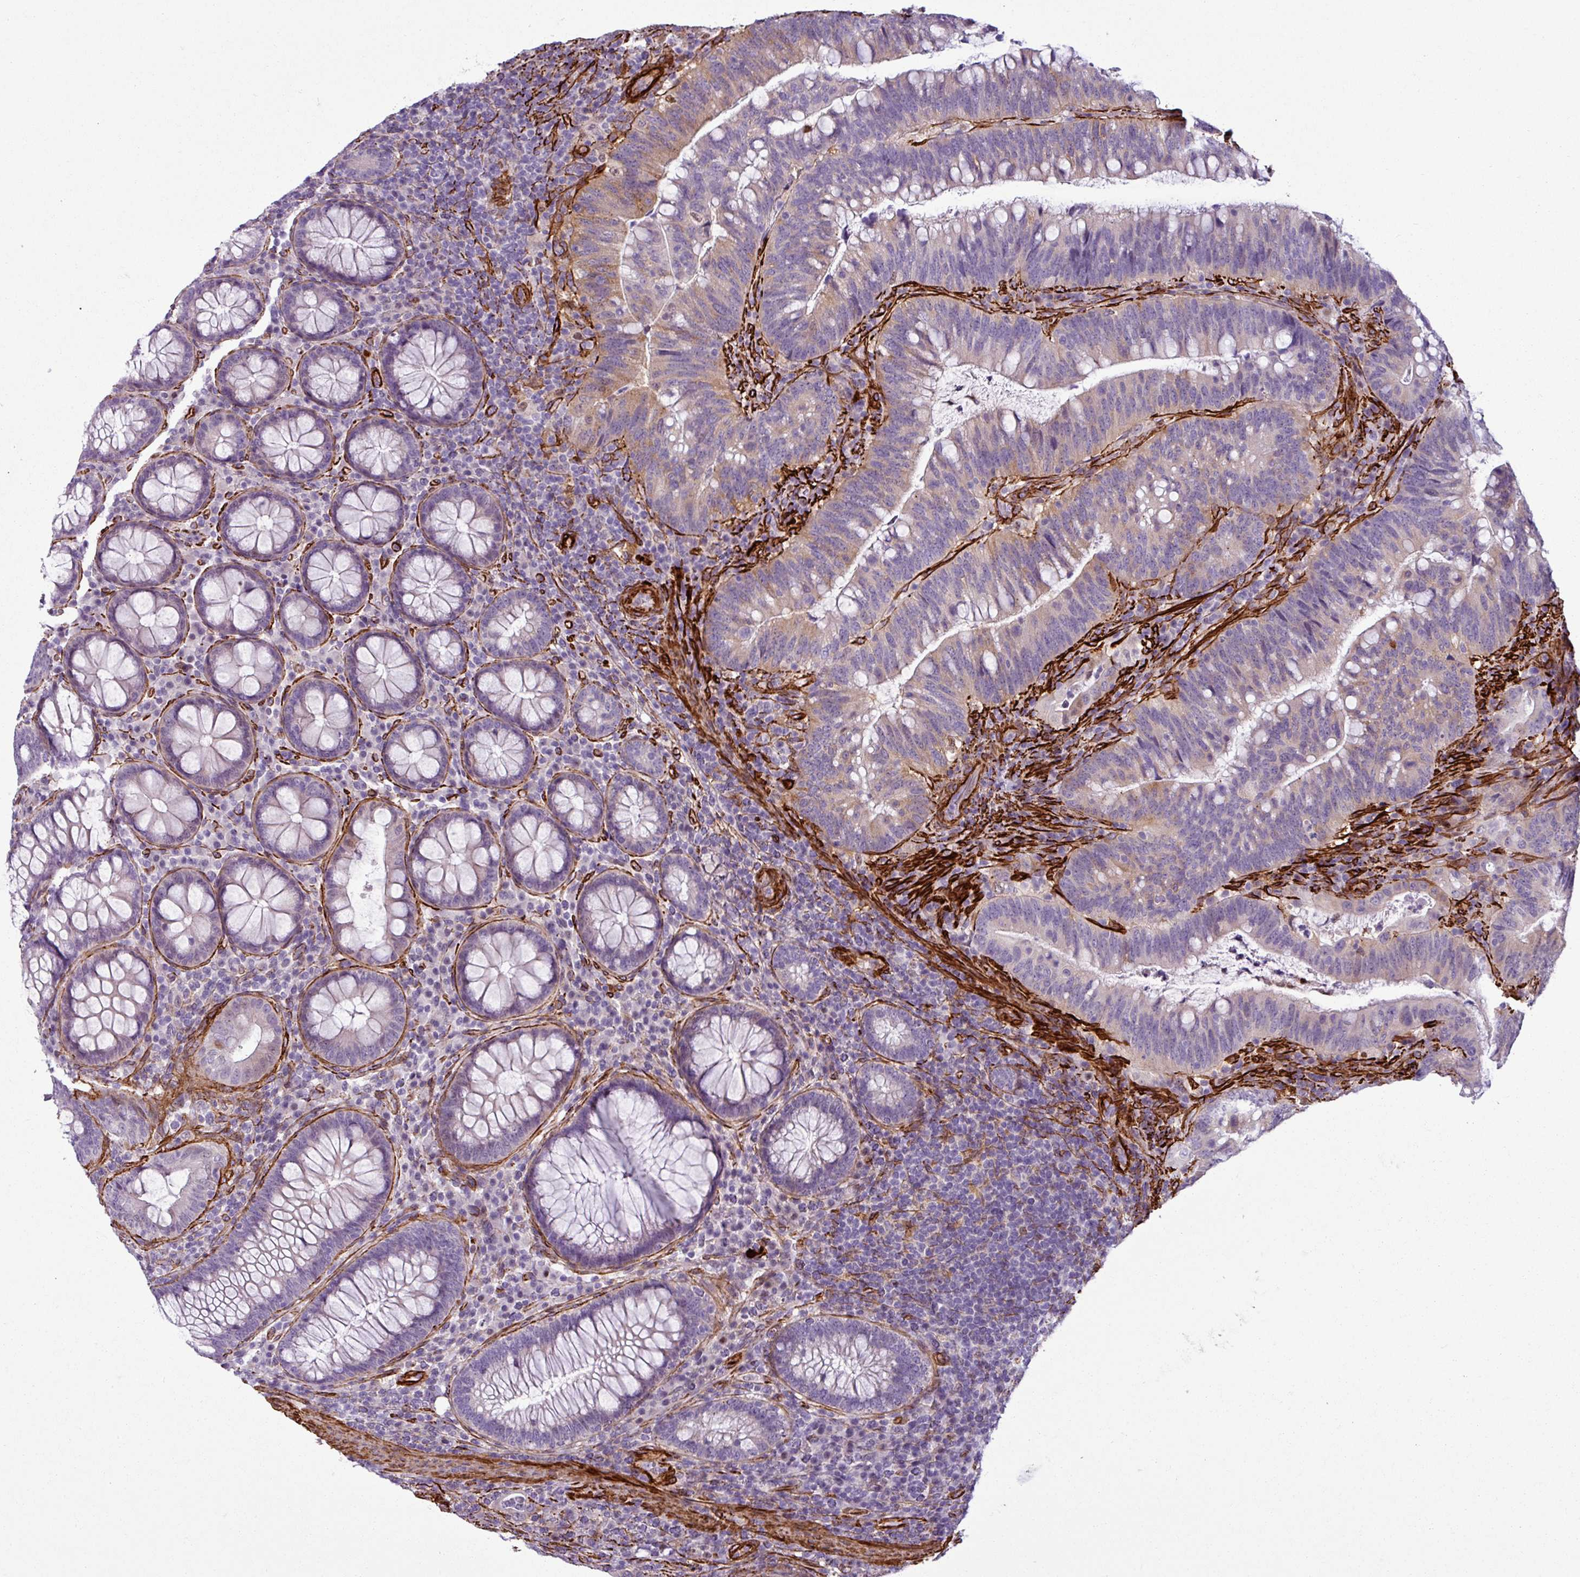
{"staining": {"intensity": "moderate", "quantity": "<25%", "location": "cytoplasmic/membranous"}, "tissue": "colorectal cancer", "cell_type": "Tumor cells", "image_type": "cancer", "snomed": [{"axis": "morphology", "description": "Adenocarcinoma, NOS"}, {"axis": "topography", "description": "Colon"}], "caption": "A photomicrograph of colorectal cancer stained for a protein displays moderate cytoplasmic/membranous brown staining in tumor cells. Nuclei are stained in blue.", "gene": "ATP10A", "patient": {"sex": "female", "age": 66}}